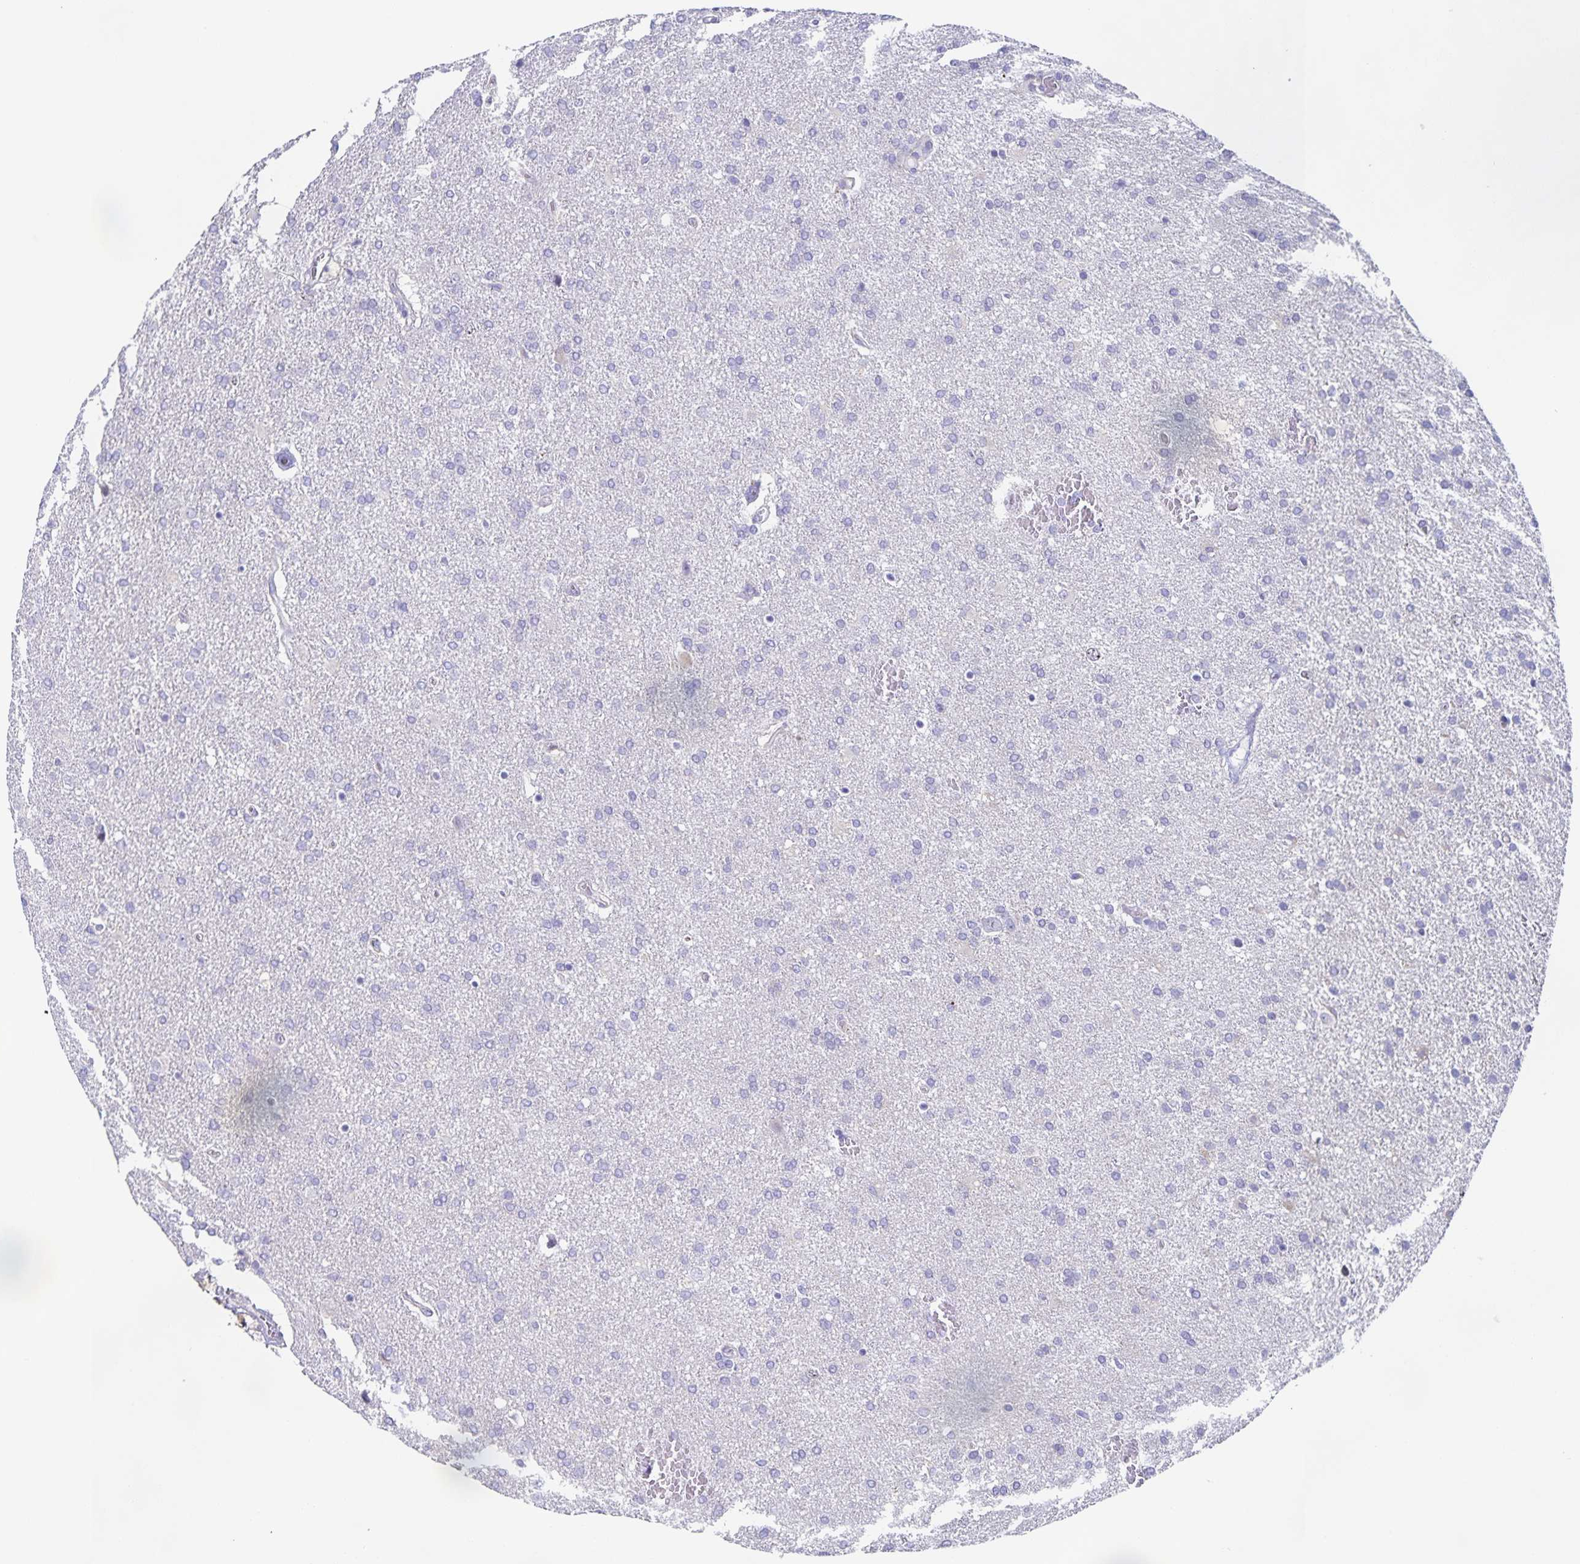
{"staining": {"intensity": "negative", "quantity": "none", "location": "none"}, "tissue": "glioma", "cell_type": "Tumor cells", "image_type": "cancer", "snomed": [{"axis": "morphology", "description": "Glioma, malignant, High grade"}, {"axis": "topography", "description": "Brain"}], "caption": "High power microscopy image of an immunohistochemistry (IHC) micrograph of glioma, revealing no significant expression in tumor cells. Nuclei are stained in blue.", "gene": "CENPH", "patient": {"sex": "male", "age": 68}}